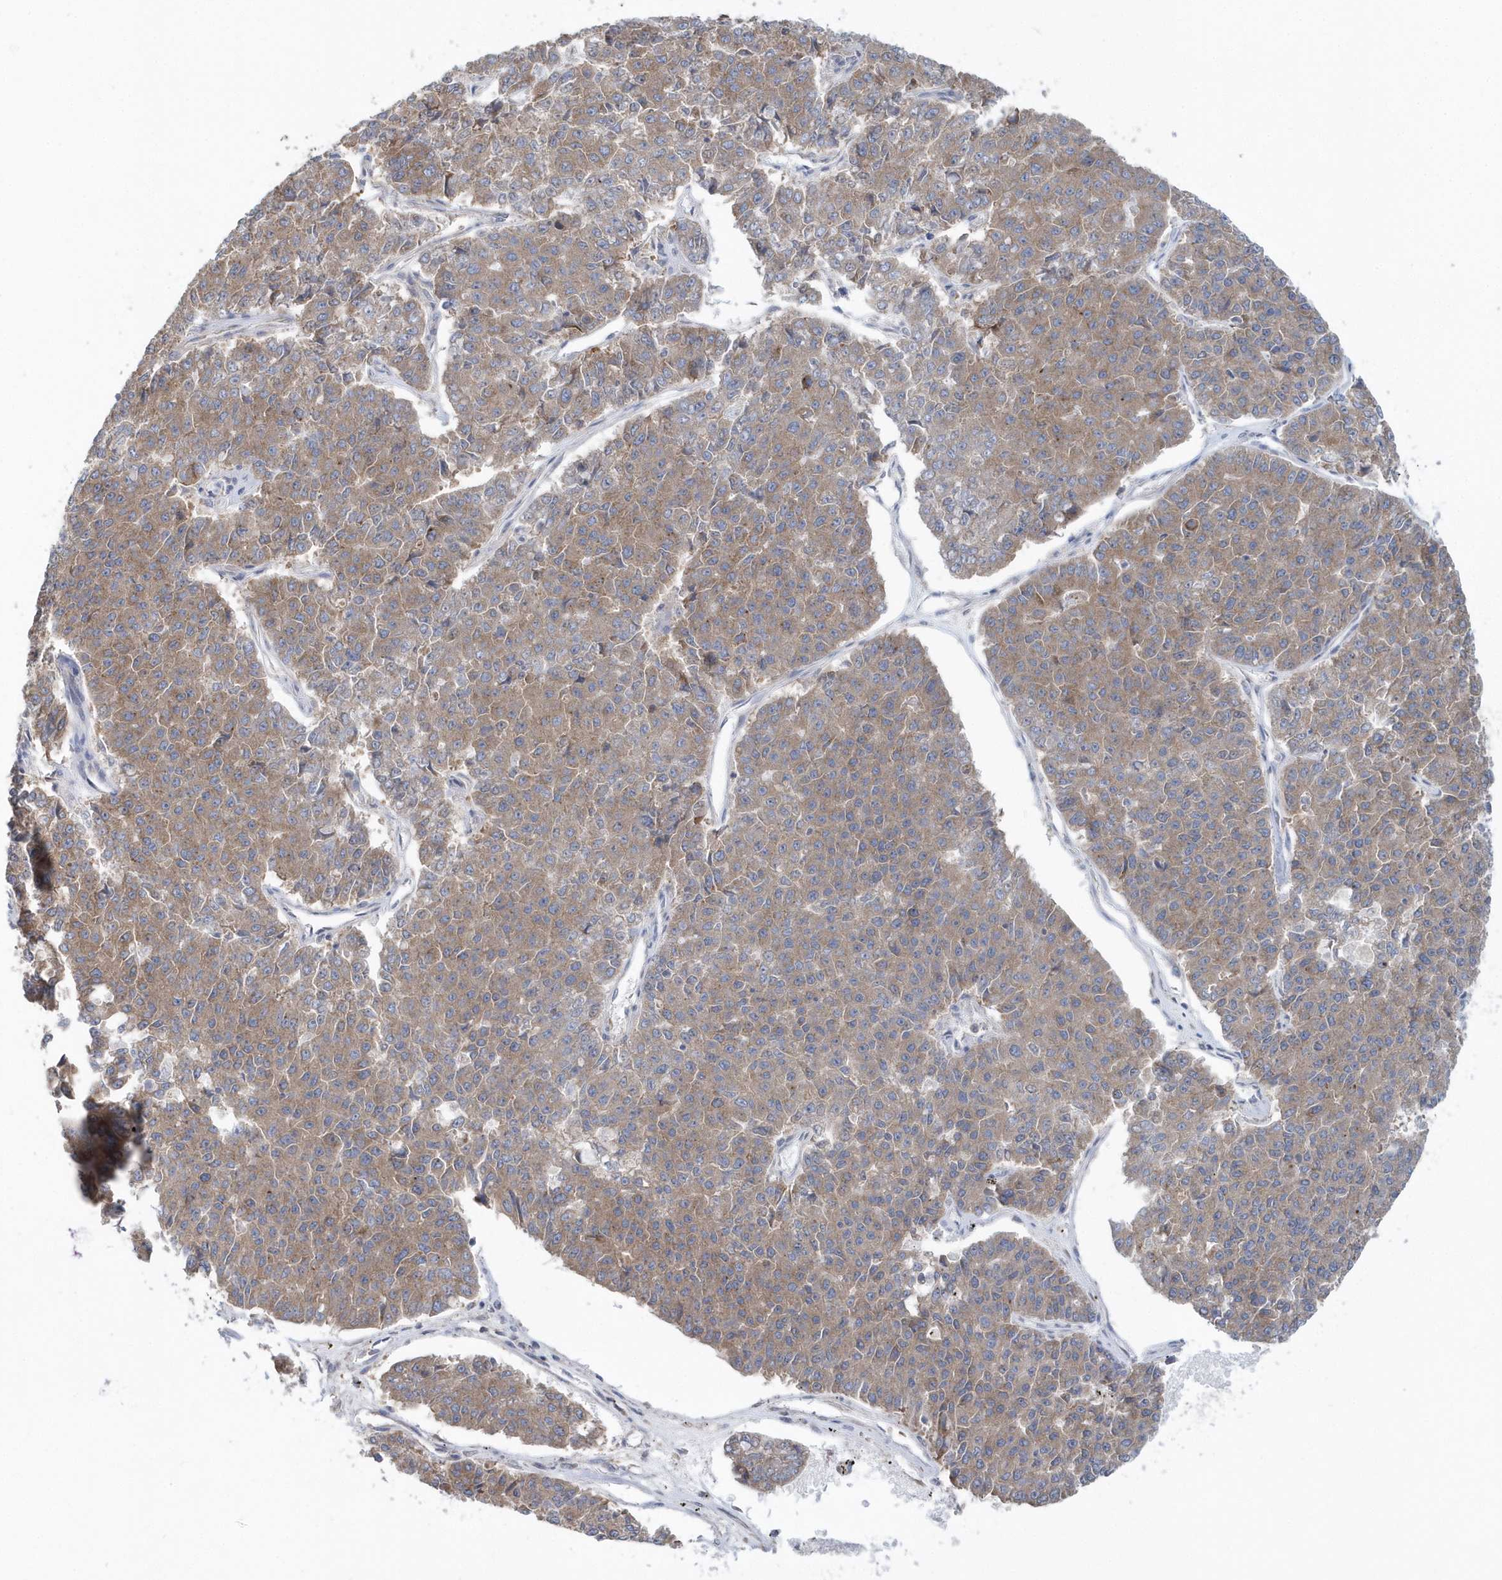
{"staining": {"intensity": "weak", "quantity": ">75%", "location": "cytoplasmic/membranous"}, "tissue": "pancreatic cancer", "cell_type": "Tumor cells", "image_type": "cancer", "snomed": [{"axis": "morphology", "description": "Adenocarcinoma, NOS"}, {"axis": "topography", "description": "Pancreas"}], "caption": "The micrograph demonstrates immunohistochemical staining of pancreatic cancer. There is weak cytoplasmic/membranous positivity is seen in about >75% of tumor cells. The protein is stained brown, and the nuclei are stained in blue (DAB (3,3'-diaminobenzidine) IHC with brightfield microscopy, high magnification).", "gene": "EIF3C", "patient": {"sex": "male", "age": 50}}